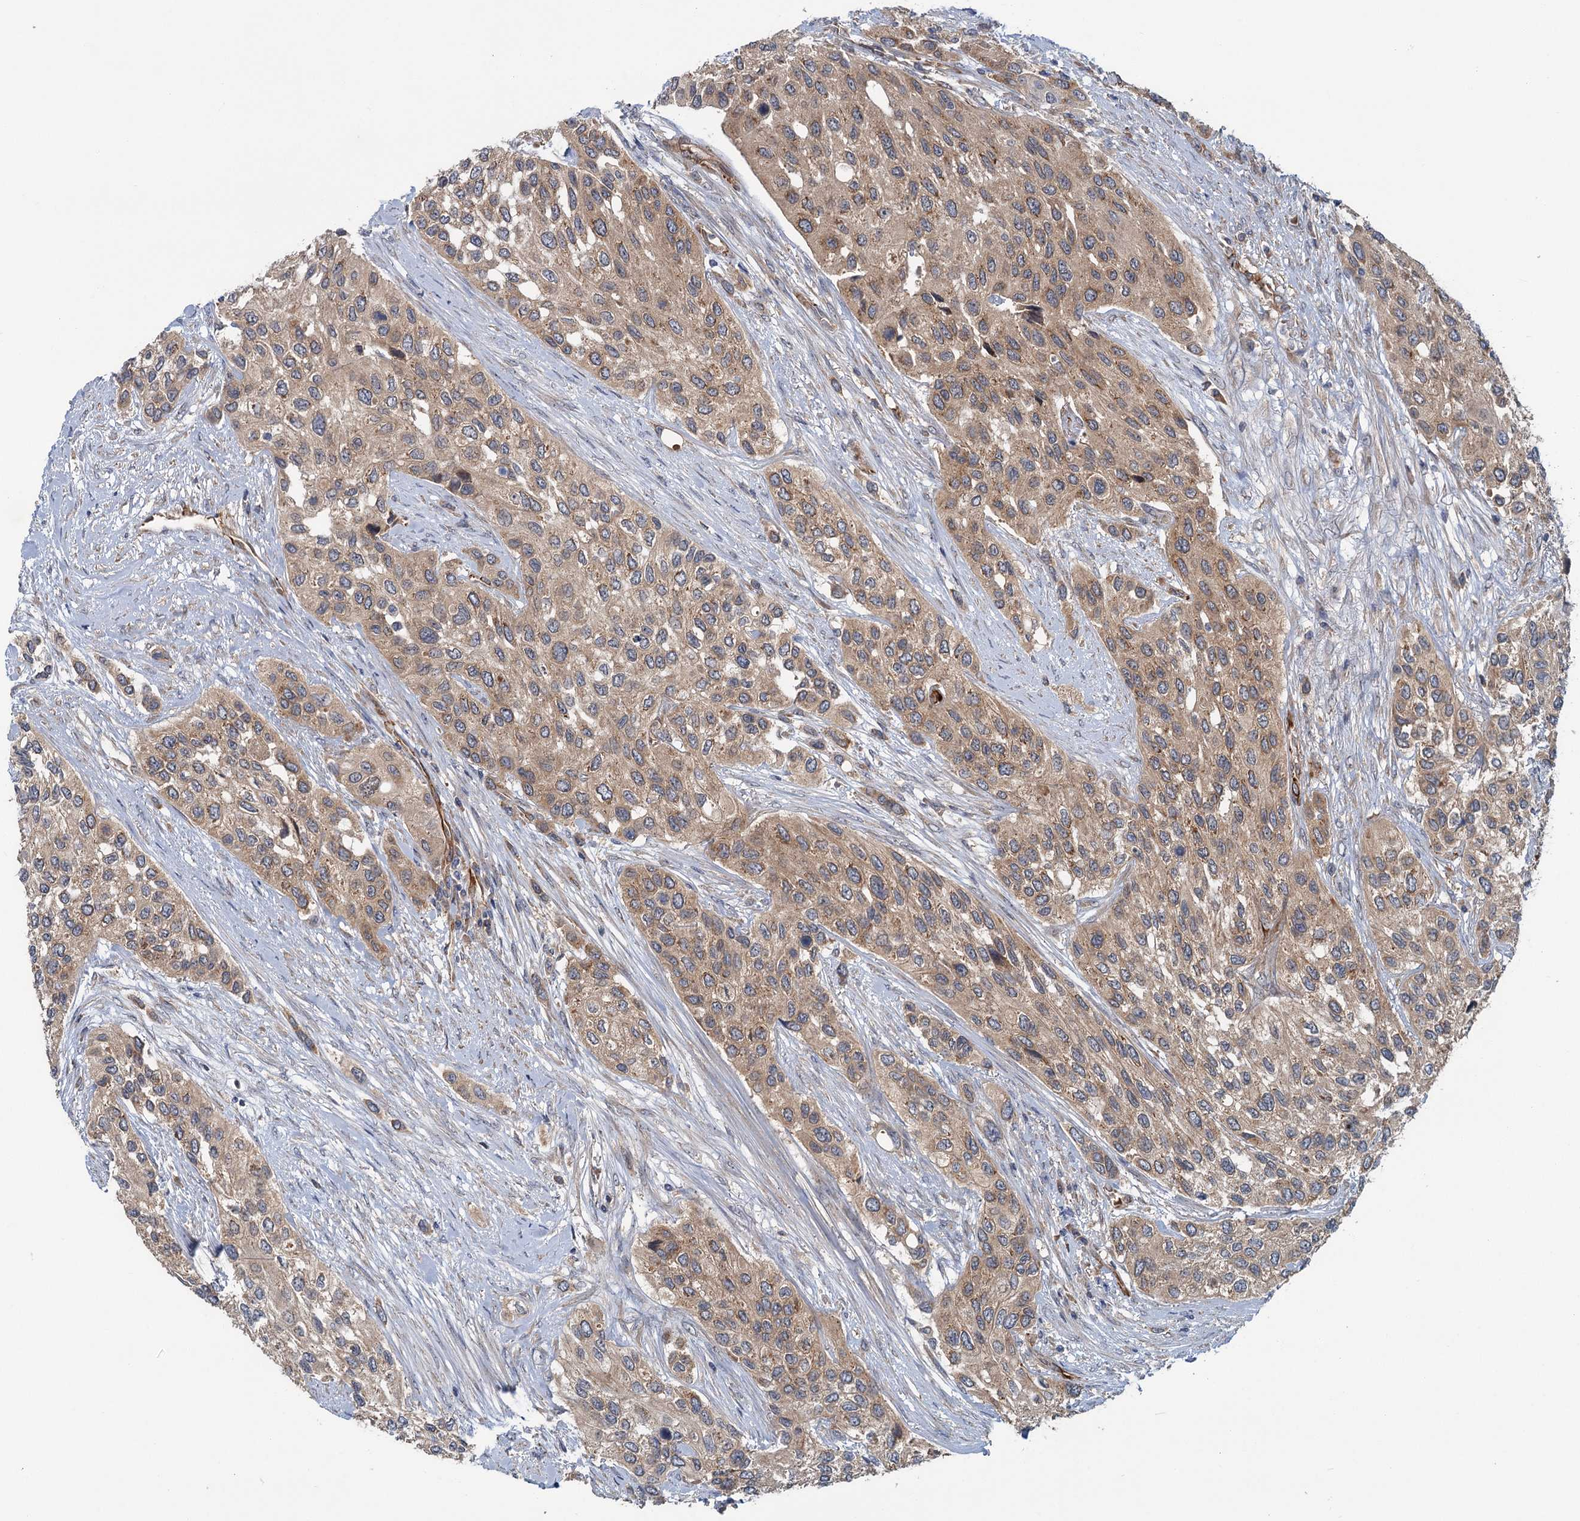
{"staining": {"intensity": "weak", "quantity": ">75%", "location": "cytoplasmic/membranous"}, "tissue": "urothelial cancer", "cell_type": "Tumor cells", "image_type": "cancer", "snomed": [{"axis": "morphology", "description": "Normal tissue, NOS"}, {"axis": "morphology", "description": "Urothelial carcinoma, High grade"}, {"axis": "topography", "description": "Vascular tissue"}, {"axis": "topography", "description": "Urinary bladder"}], "caption": "Human urothelial cancer stained with a brown dye demonstrates weak cytoplasmic/membranous positive expression in about >75% of tumor cells.", "gene": "PKN2", "patient": {"sex": "female", "age": 56}}